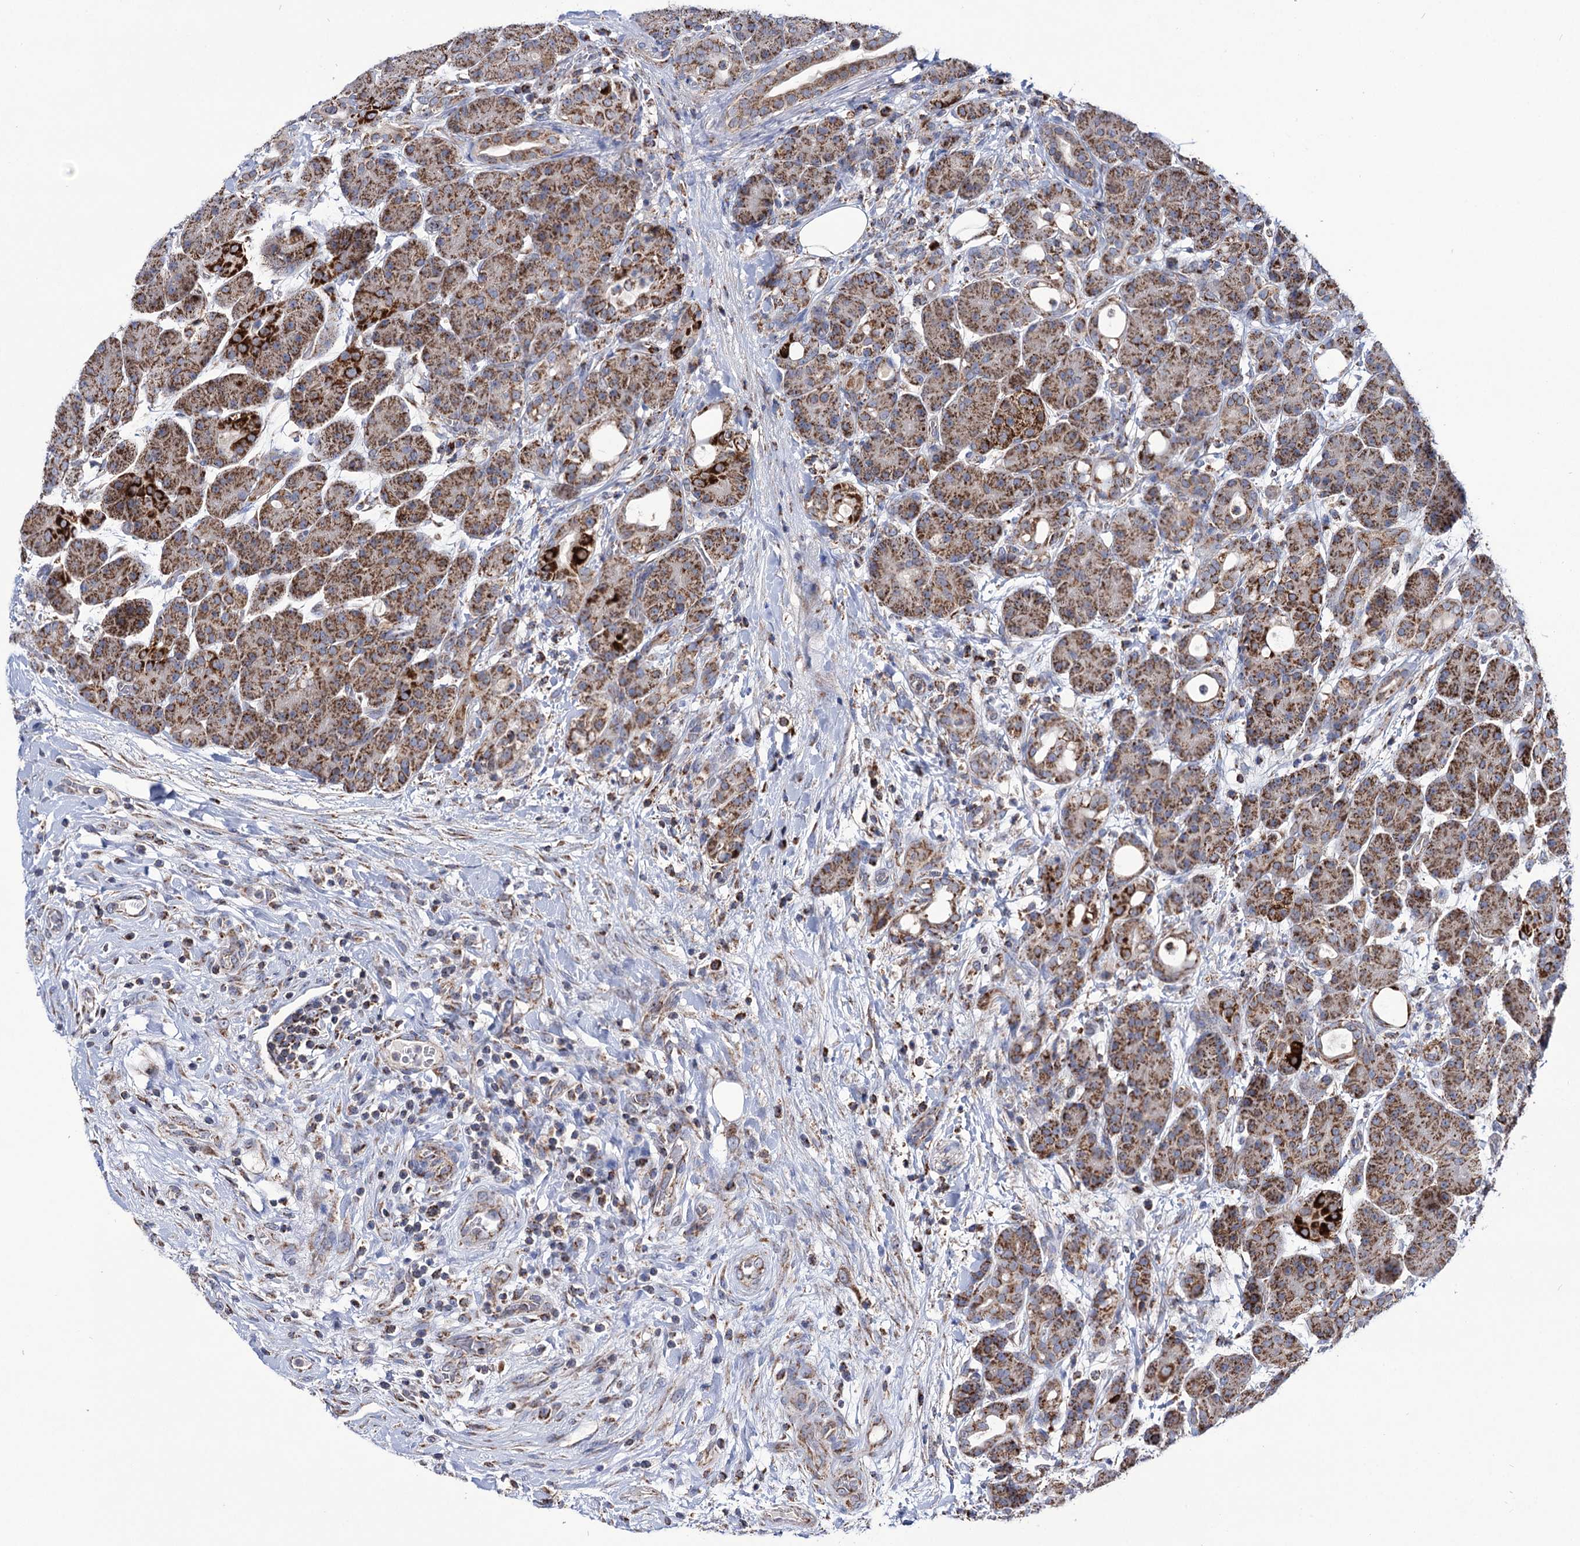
{"staining": {"intensity": "strong", "quantity": ">75%", "location": "cytoplasmic/membranous"}, "tissue": "pancreas", "cell_type": "Exocrine glandular cells", "image_type": "normal", "snomed": [{"axis": "morphology", "description": "Normal tissue, NOS"}, {"axis": "topography", "description": "Pancreas"}], "caption": "Pancreas was stained to show a protein in brown. There is high levels of strong cytoplasmic/membranous expression in about >75% of exocrine glandular cells. (DAB IHC, brown staining for protein, blue staining for nuclei).", "gene": "ABHD10", "patient": {"sex": "male", "age": 63}}